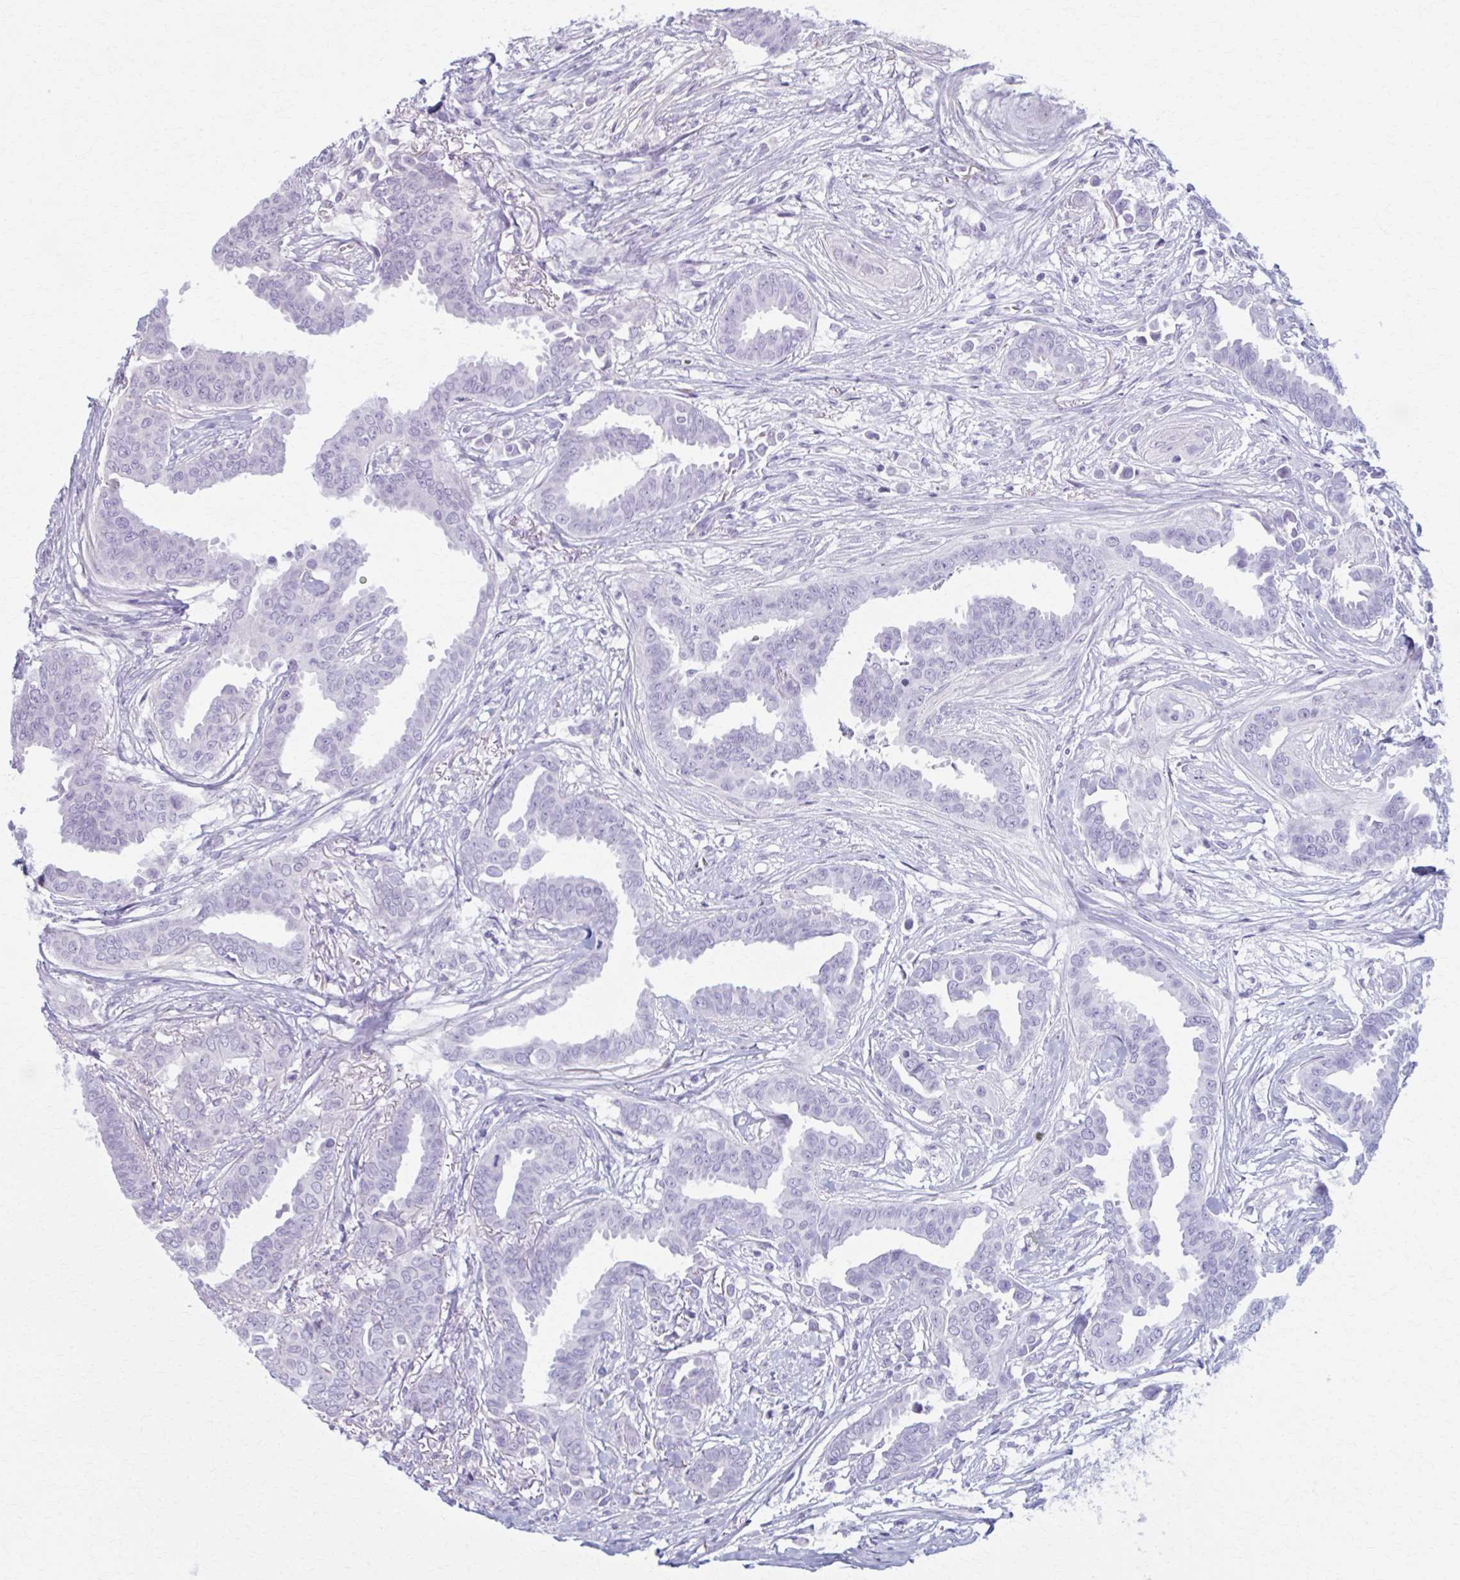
{"staining": {"intensity": "negative", "quantity": "none", "location": "none"}, "tissue": "breast cancer", "cell_type": "Tumor cells", "image_type": "cancer", "snomed": [{"axis": "morphology", "description": "Duct carcinoma"}, {"axis": "topography", "description": "Breast"}], "caption": "High magnification brightfield microscopy of infiltrating ductal carcinoma (breast) stained with DAB (brown) and counterstained with hematoxylin (blue): tumor cells show no significant staining.", "gene": "NUMBL", "patient": {"sex": "female", "age": 45}}